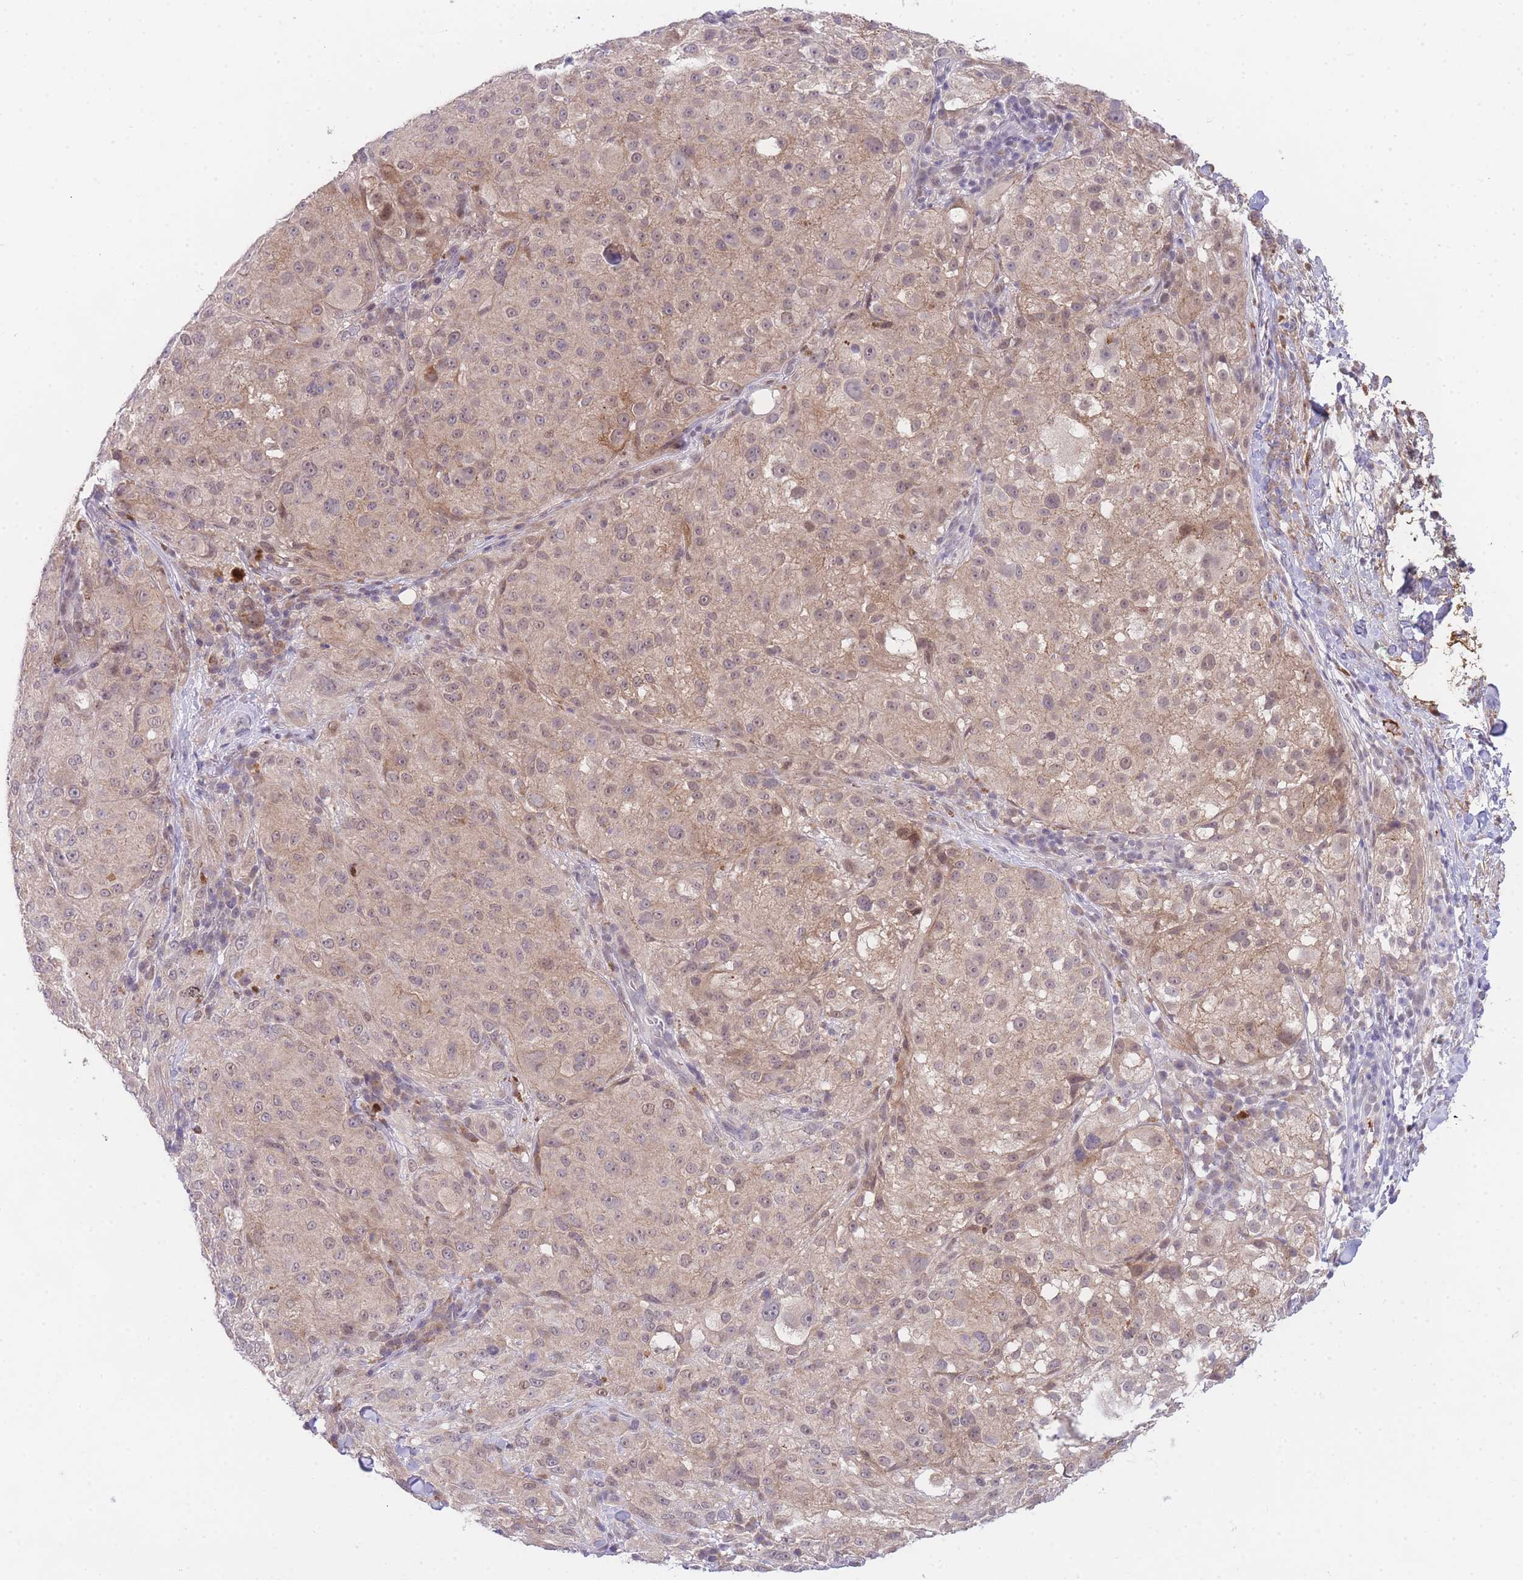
{"staining": {"intensity": "weak", "quantity": ">75%", "location": "cytoplasmic/membranous"}, "tissue": "melanoma", "cell_type": "Tumor cells", "image_type": "cancer", "snomed": [{"axis": "morphology", "description": "Necrosis, NOS"}, {"axis": "morphology", "description": "Malignant melanoma, NOS"}, {"axis": "topography", "description": "Skin"}], "caption": "Immunohistochemistry of melanoma exhibits low levels of weak cytoplasmic/membranous positivity in approximately >75% of tumor cells.", "gene": "SLC25A33", "patient": {"sex": "female", "age": 87}}